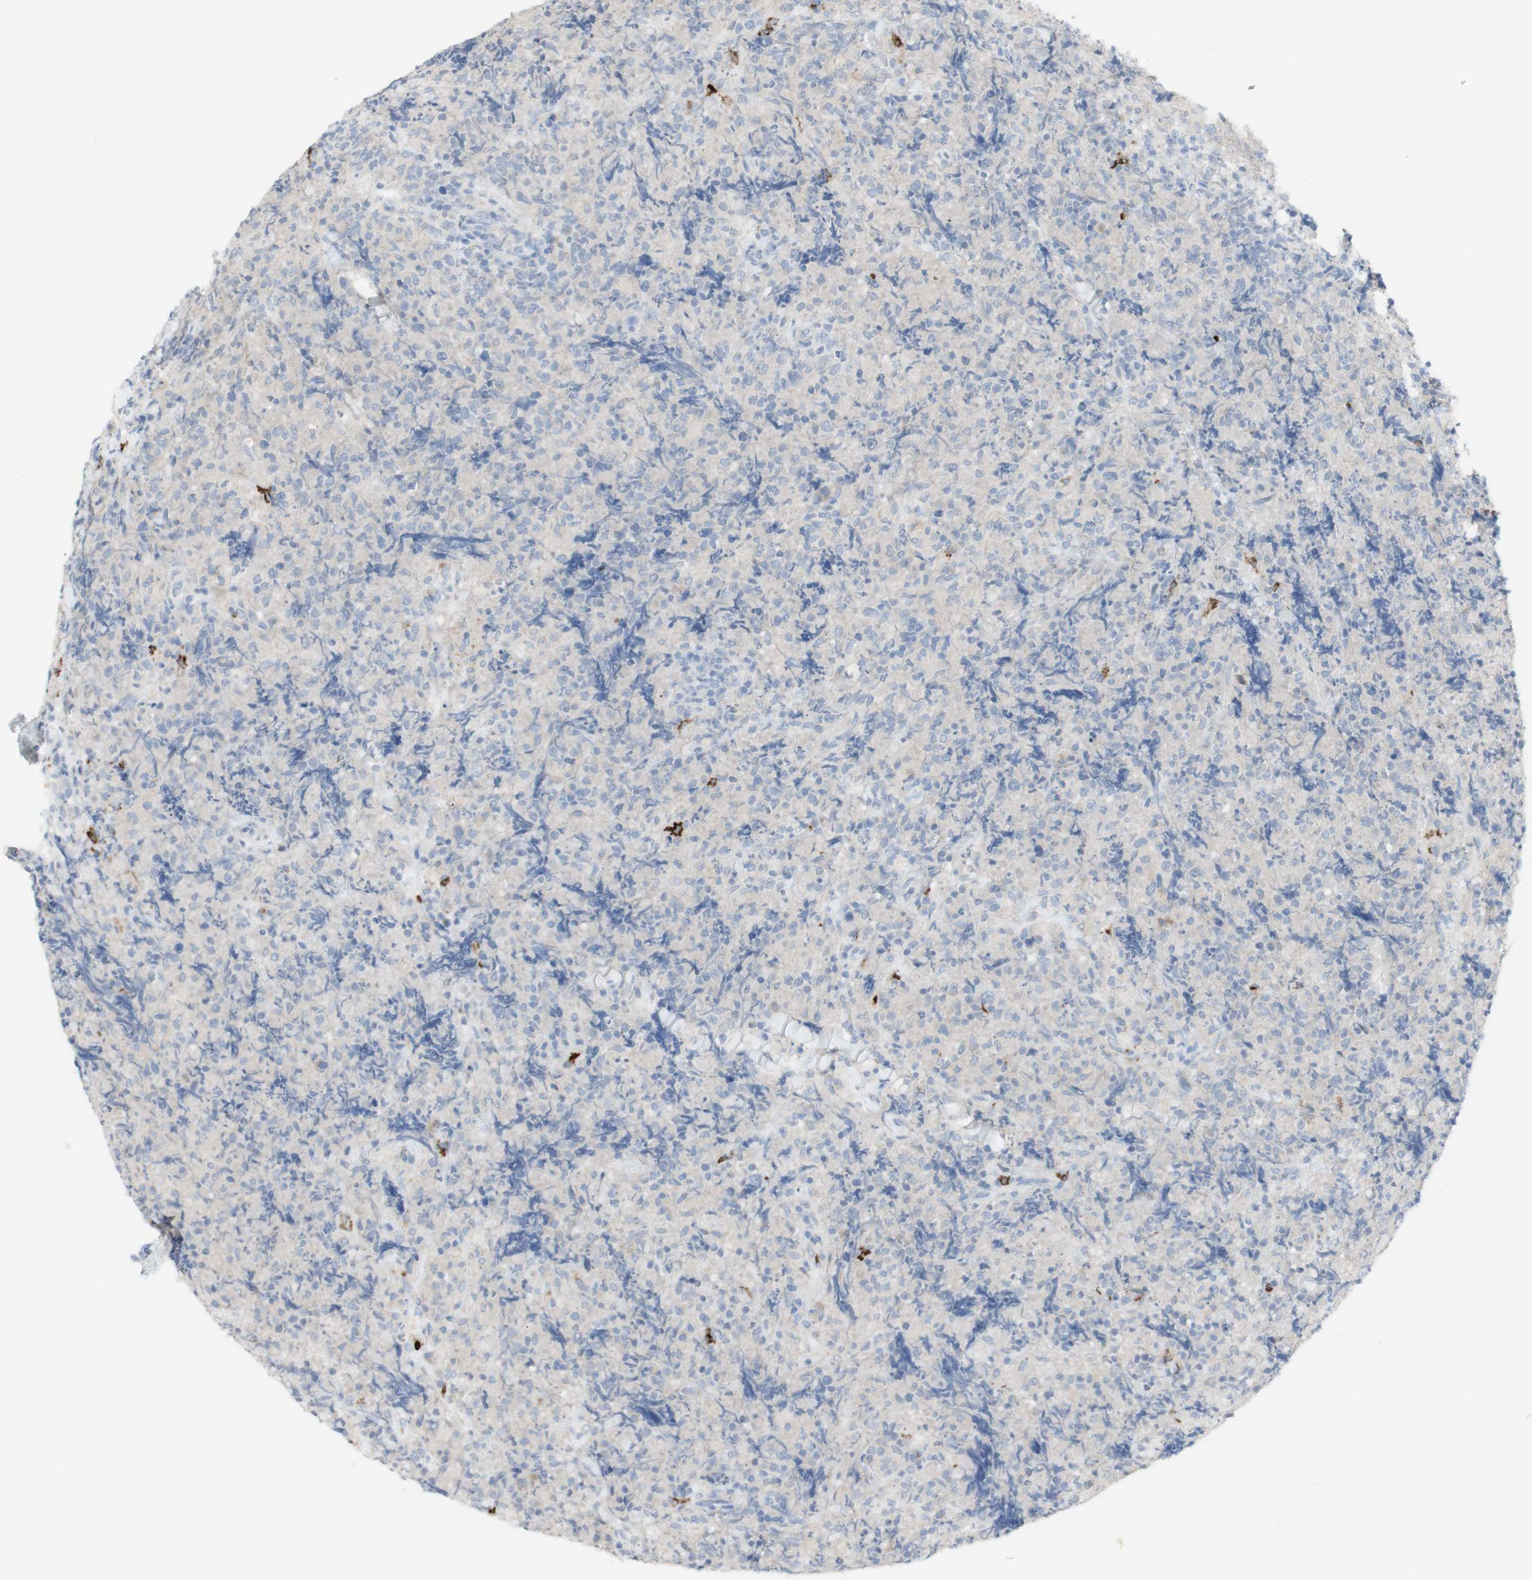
{"staining": {"intensity": "negative", "quantity": "none", "location": "none"}, "tissue": "lymphoma", "cell_type": "Tumor cells", "image_type": "cancer", "snomed": [{"axis": "morphology", "description": "Malignant lymphoma, non-Hodgkin's type, High grade"}, {"axis": "topography", "description": "Tonsil"}], "caption": "Immunohistochemical staining of lymphoma shows no significant expression in tumor cells.", "gene": "CD207", "patient": {"sex": "female", "age": 36}}